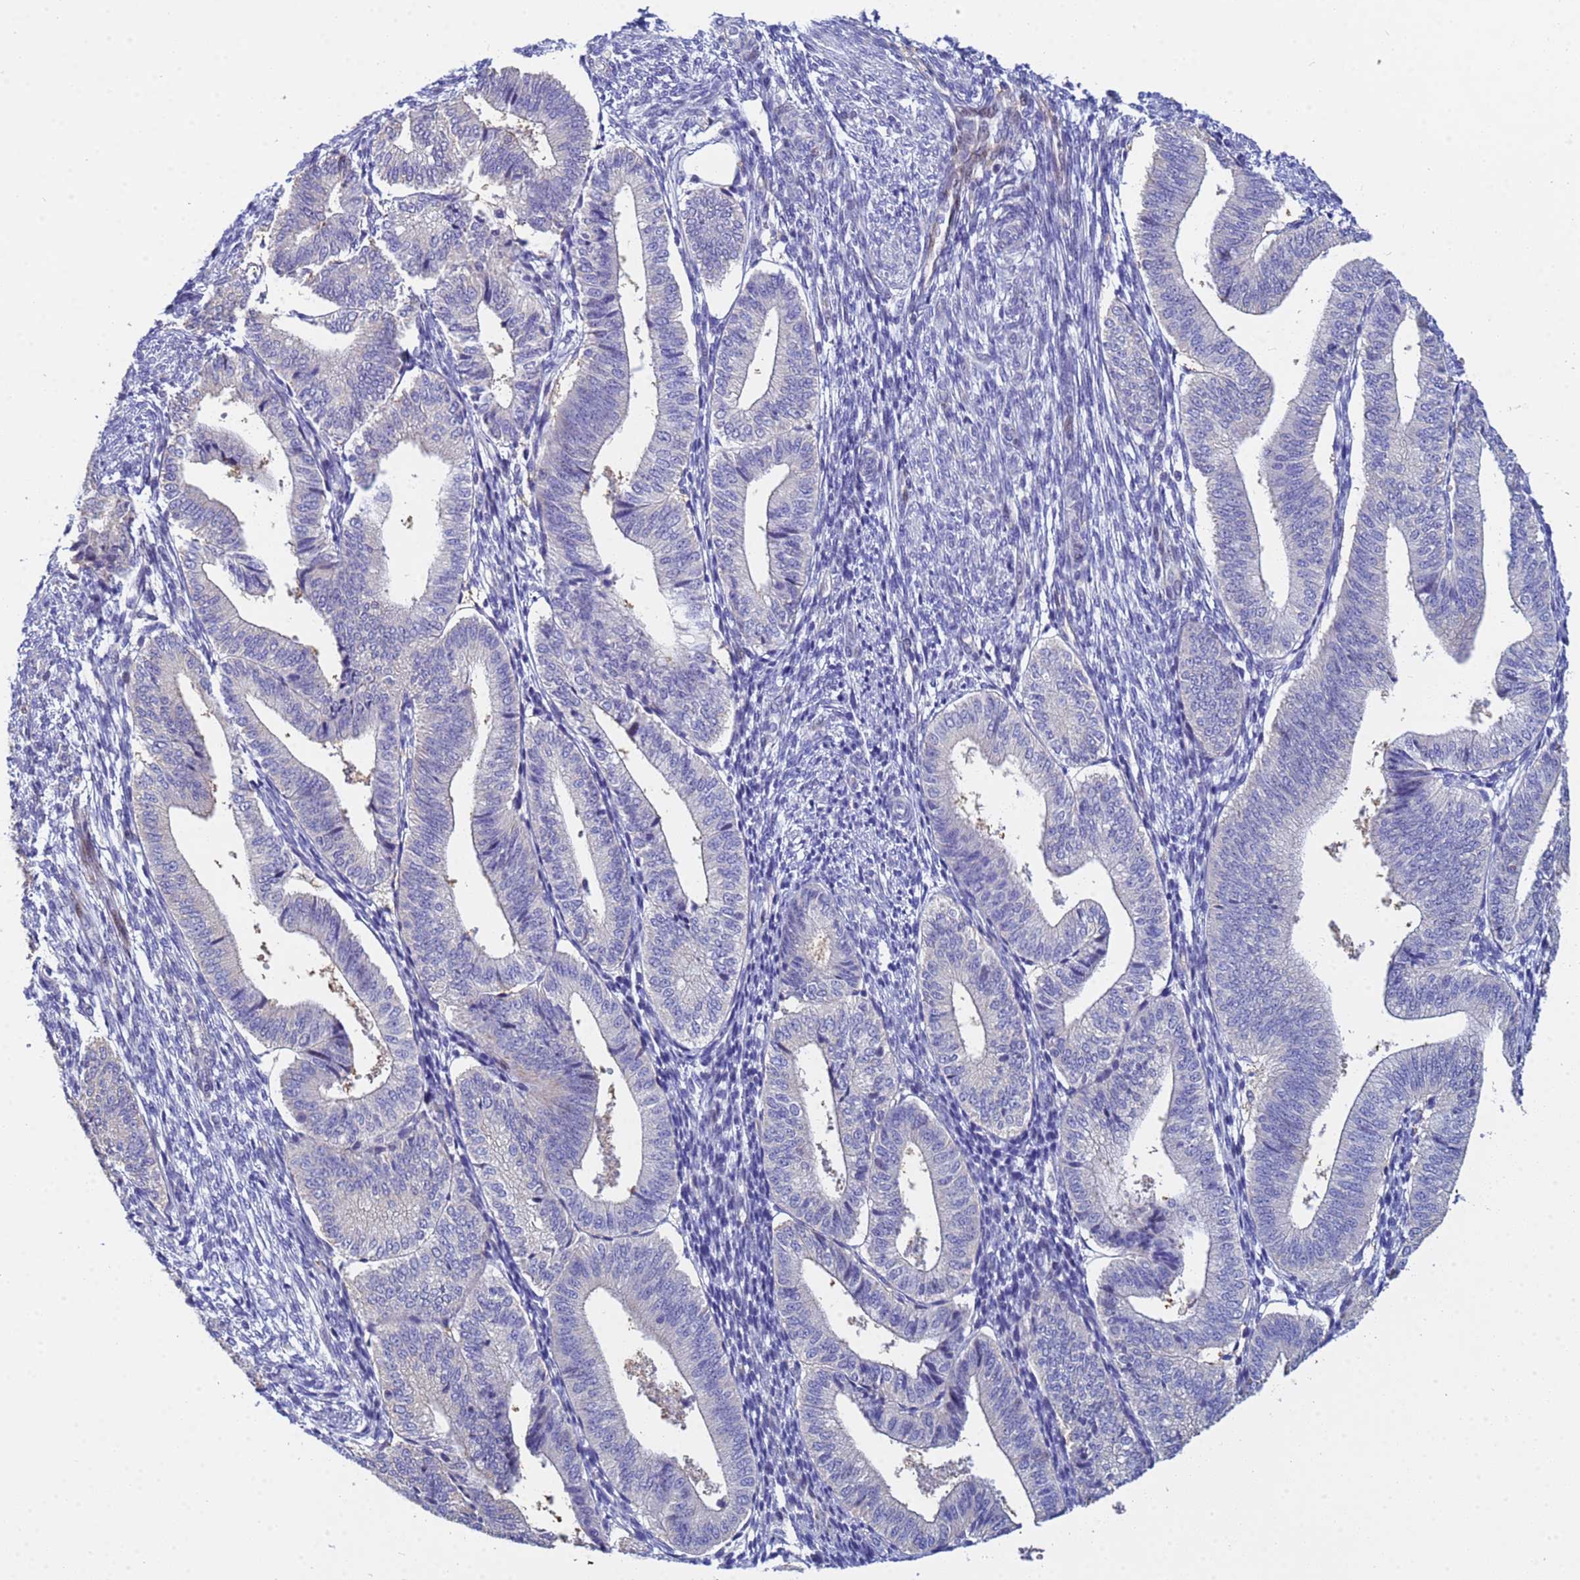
{"staining": {"intensity": "negative", "quantity": "none", "location": "none"}, "tissue": "endometrium", "cell_type": "Cells in endometrial stroma", "image_type": "normal", "snomed": [{"axis": "morphology", "description": "Normal tissue, NOS"}, {"axis": "topography", "description": "Endometrium"}], "caption": "Immunohistochemical staining of benign endometrium demonstrates no significant staining in cells in endometrial stroma. Nuclei are stained in blue.", "gene": "PPP6R1", "patient": {"sex": "female", "age": 34}}